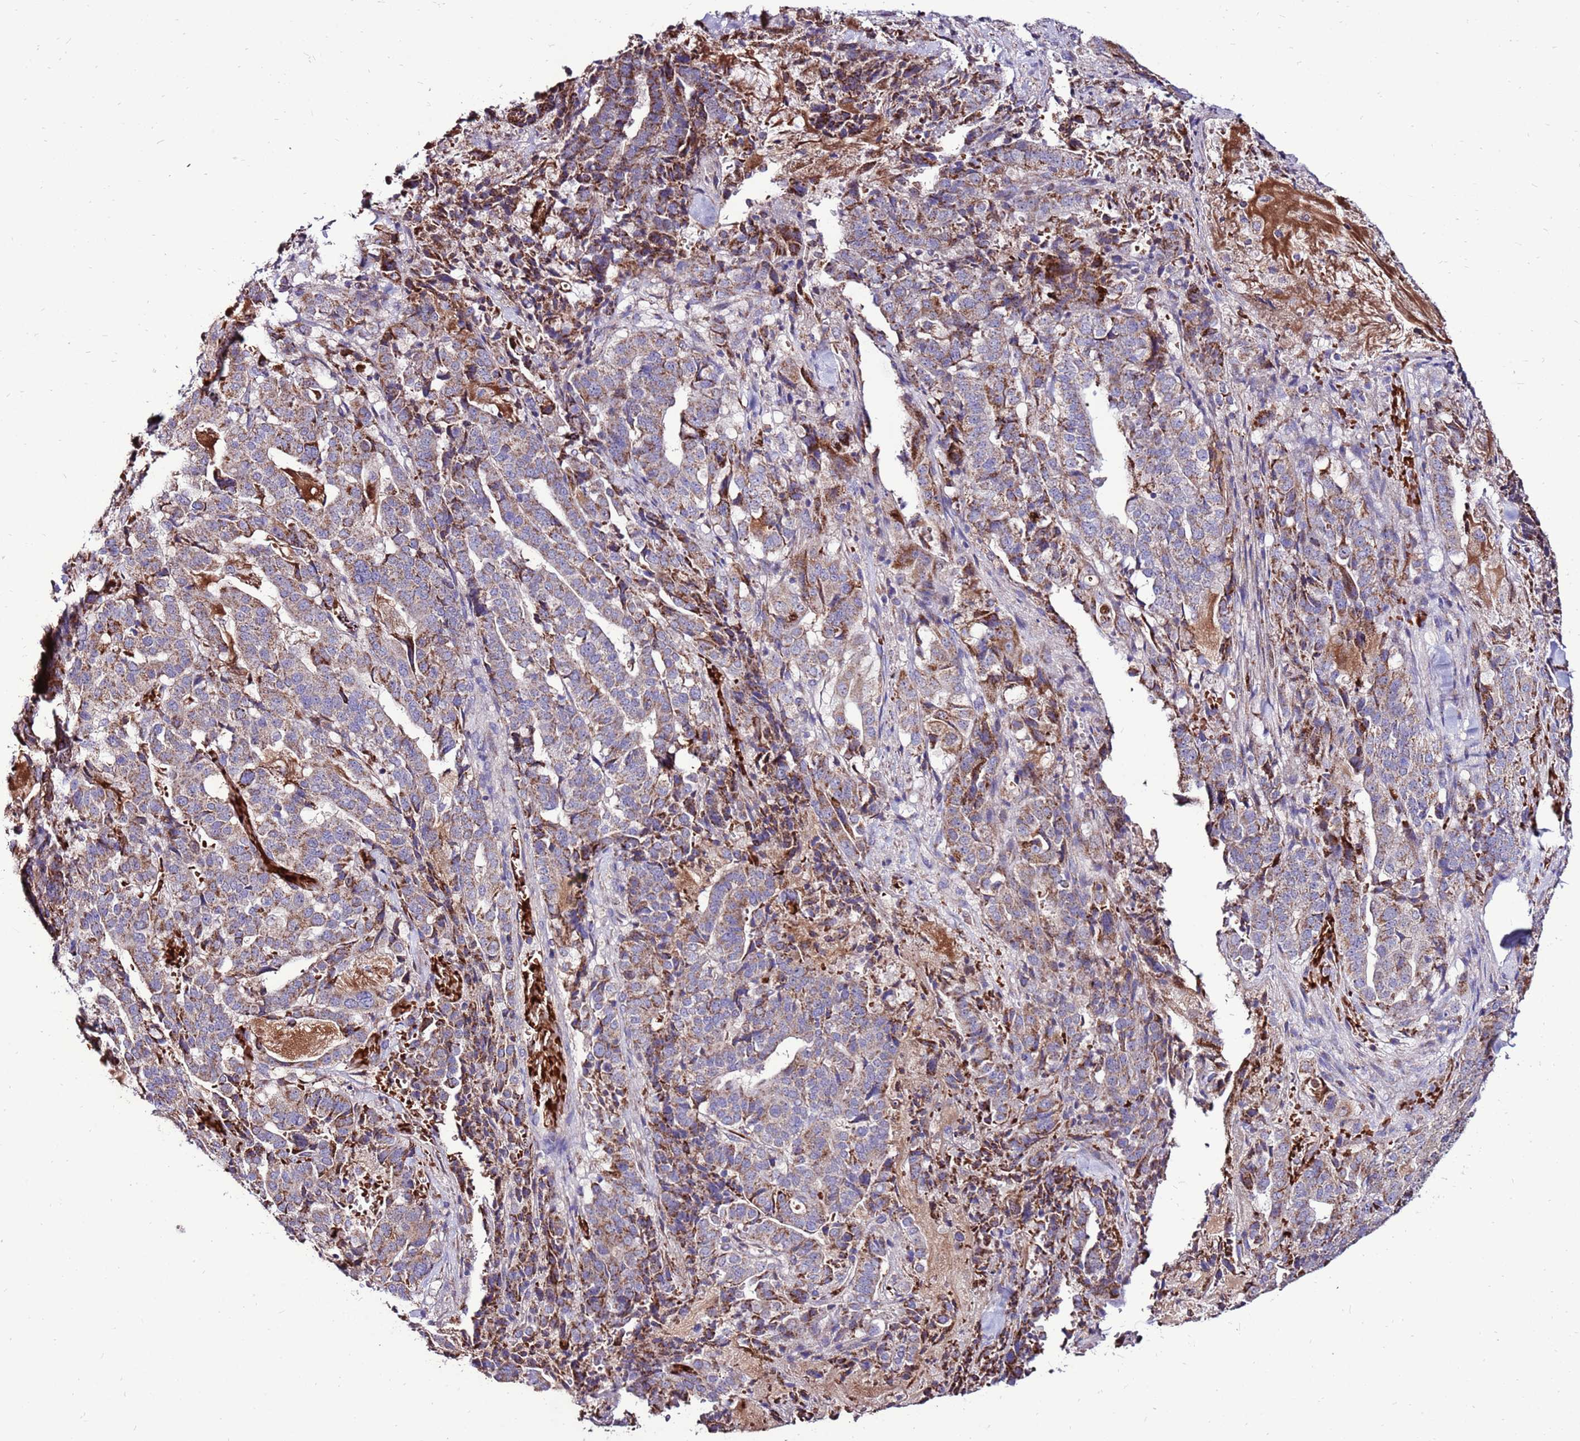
{"staining": {"intensity": "moderate", "quantity": "25%-75%", "location": "cytoplasmic/membranous"}, "tissue": "stomach cancer", "cell_type": "Tumor cells", "image_type": "cancer", "snomed": [{"axis": "morphology", "description": "Adenocarcinoma, NOS"}, {"axis": "topography", "description": "Stomach"}], "caption": "Approximately 25%-75% of tumor cells in human stomach adenocarcinoma demonstrate moderate cytoplasmic/membranous protein positivity as visualized by brown immunohistochemical staining.", "gene": "SPSB3", "patient": {"sex": "male", "age": 48}}